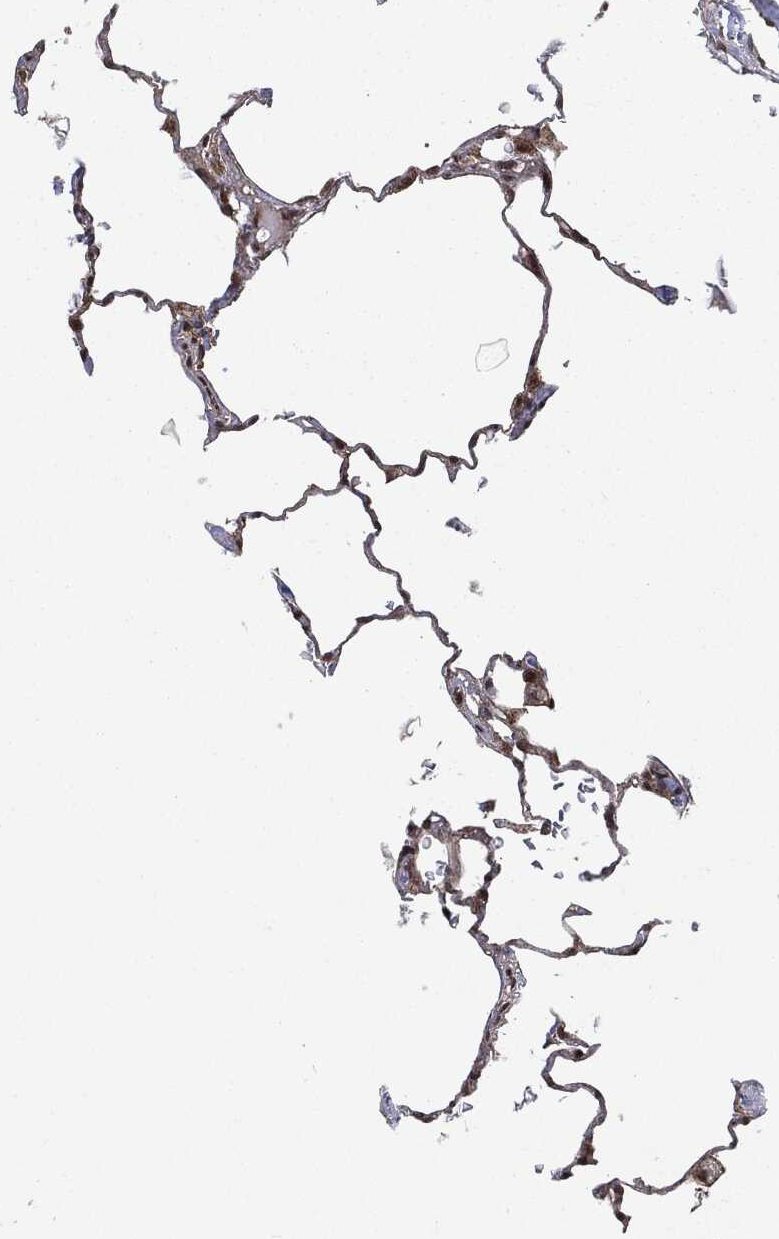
{"staining": {"intensity": "moderate", "quantity": "25%-75%", "location": "nuclear"}, "tissue": "lung", "cell_type": "Alveolar cells", "image_type": "normal", "snomed": [{"axis": "morphology", "description": "Normal tissue, NOS"}, {"axis": "morphology", "description": "Adenocarcinoma, metastatic, NOS"}, {"axis": "topography", "description": "Lung"}], "caption": "The histopathology image shows immunohistochemical staining of benign lung. There is moderate nuclear staining is present in approximately 25%-75% of alveolar cells. The protein of interest is shown in brown color, while the nuclei are stained blue.", "gene": "PTPA", "patient": {"sex": "male", "age": 45}}